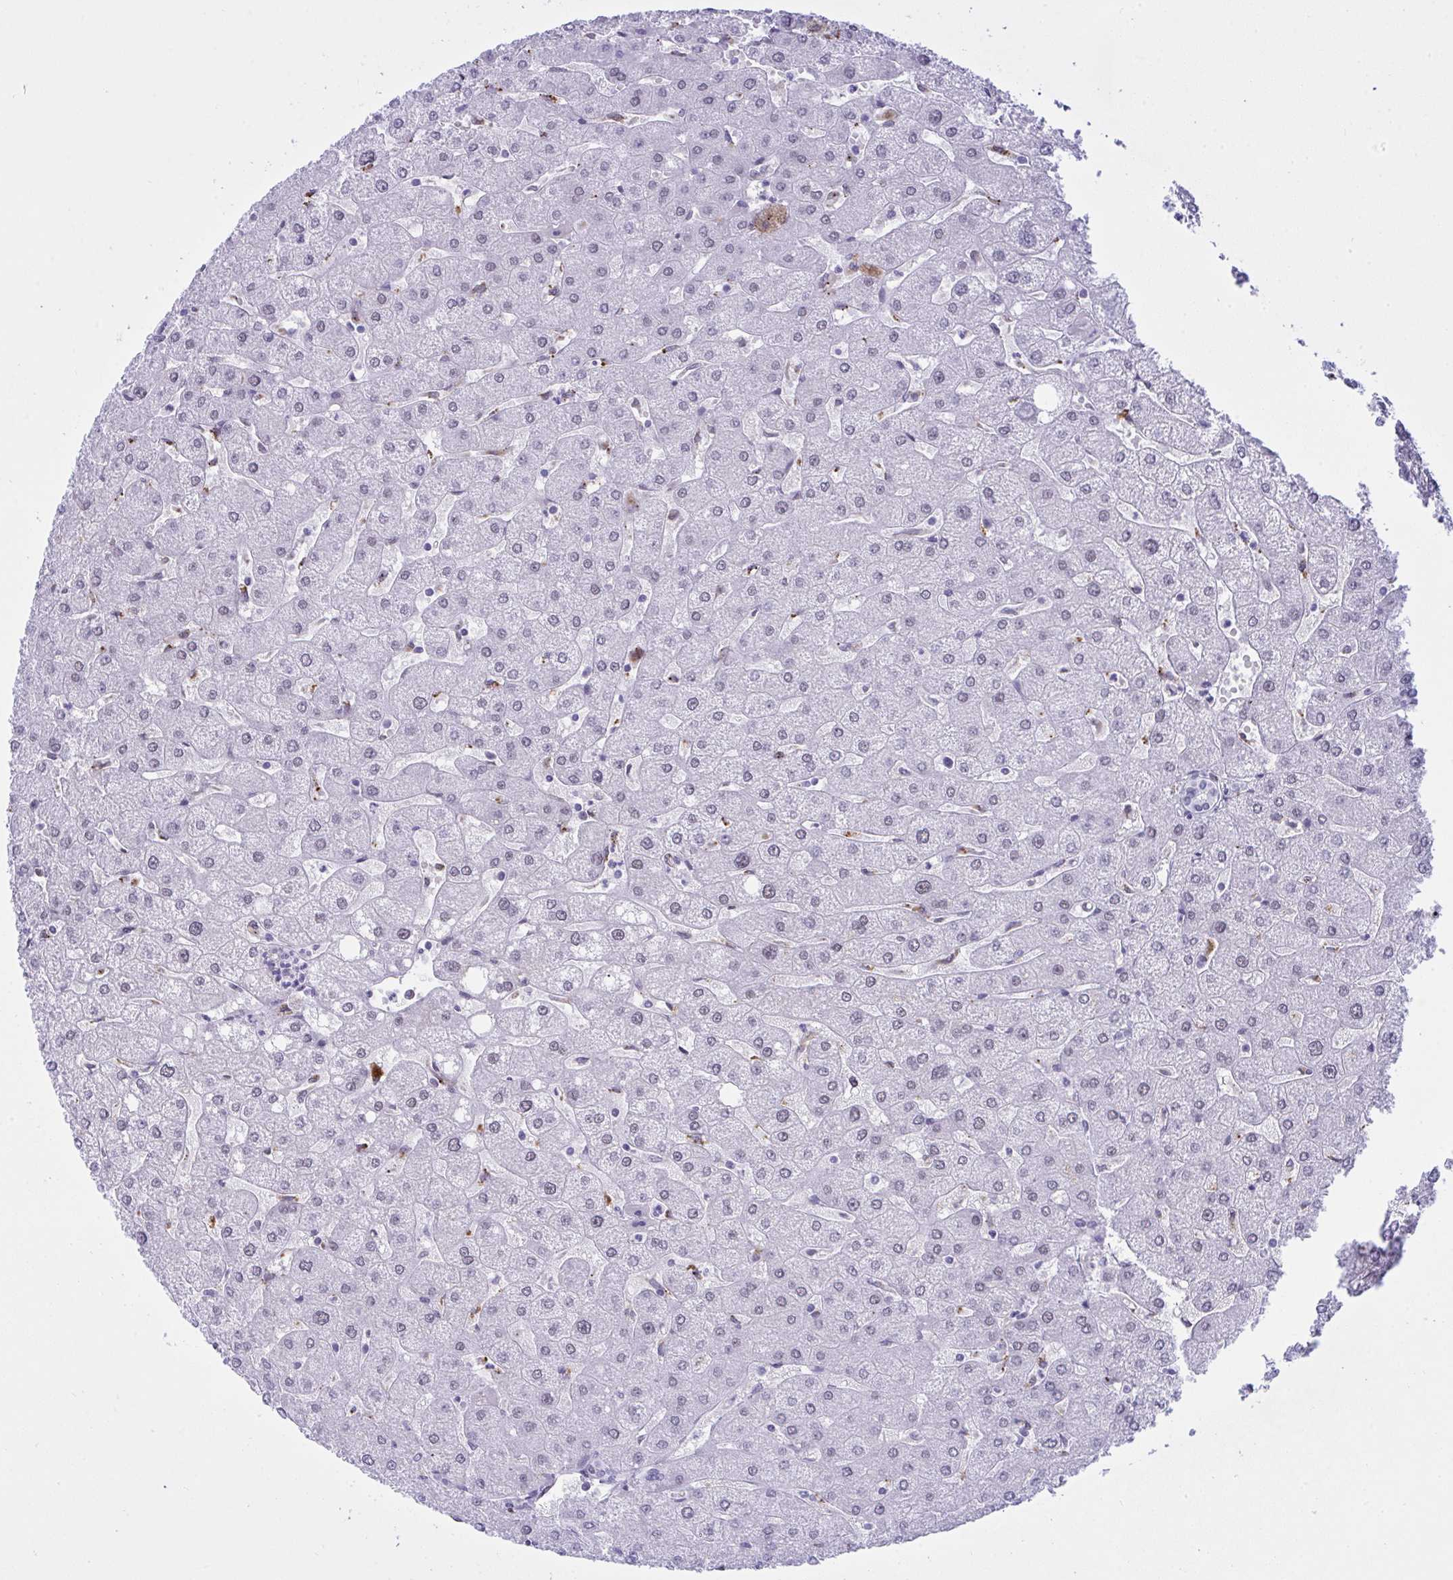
{"staining": {"intensity": "negative", "quantity": "none", "location": "none"}, "tissue": "liver", "cell_type": "Cholangiocytes", "image_type": "normal", "snomed": [{"axis": "morphology", "description": "Normal tissue, NOS"}, {"axis": "topography", "description": "Liver"}], "caption": "This is an IHC histopathology image of normal human liver. There is no positivity in cholangiocytes.", "gene": "ELN", "patient": {"sex": "male", "age": 67}}